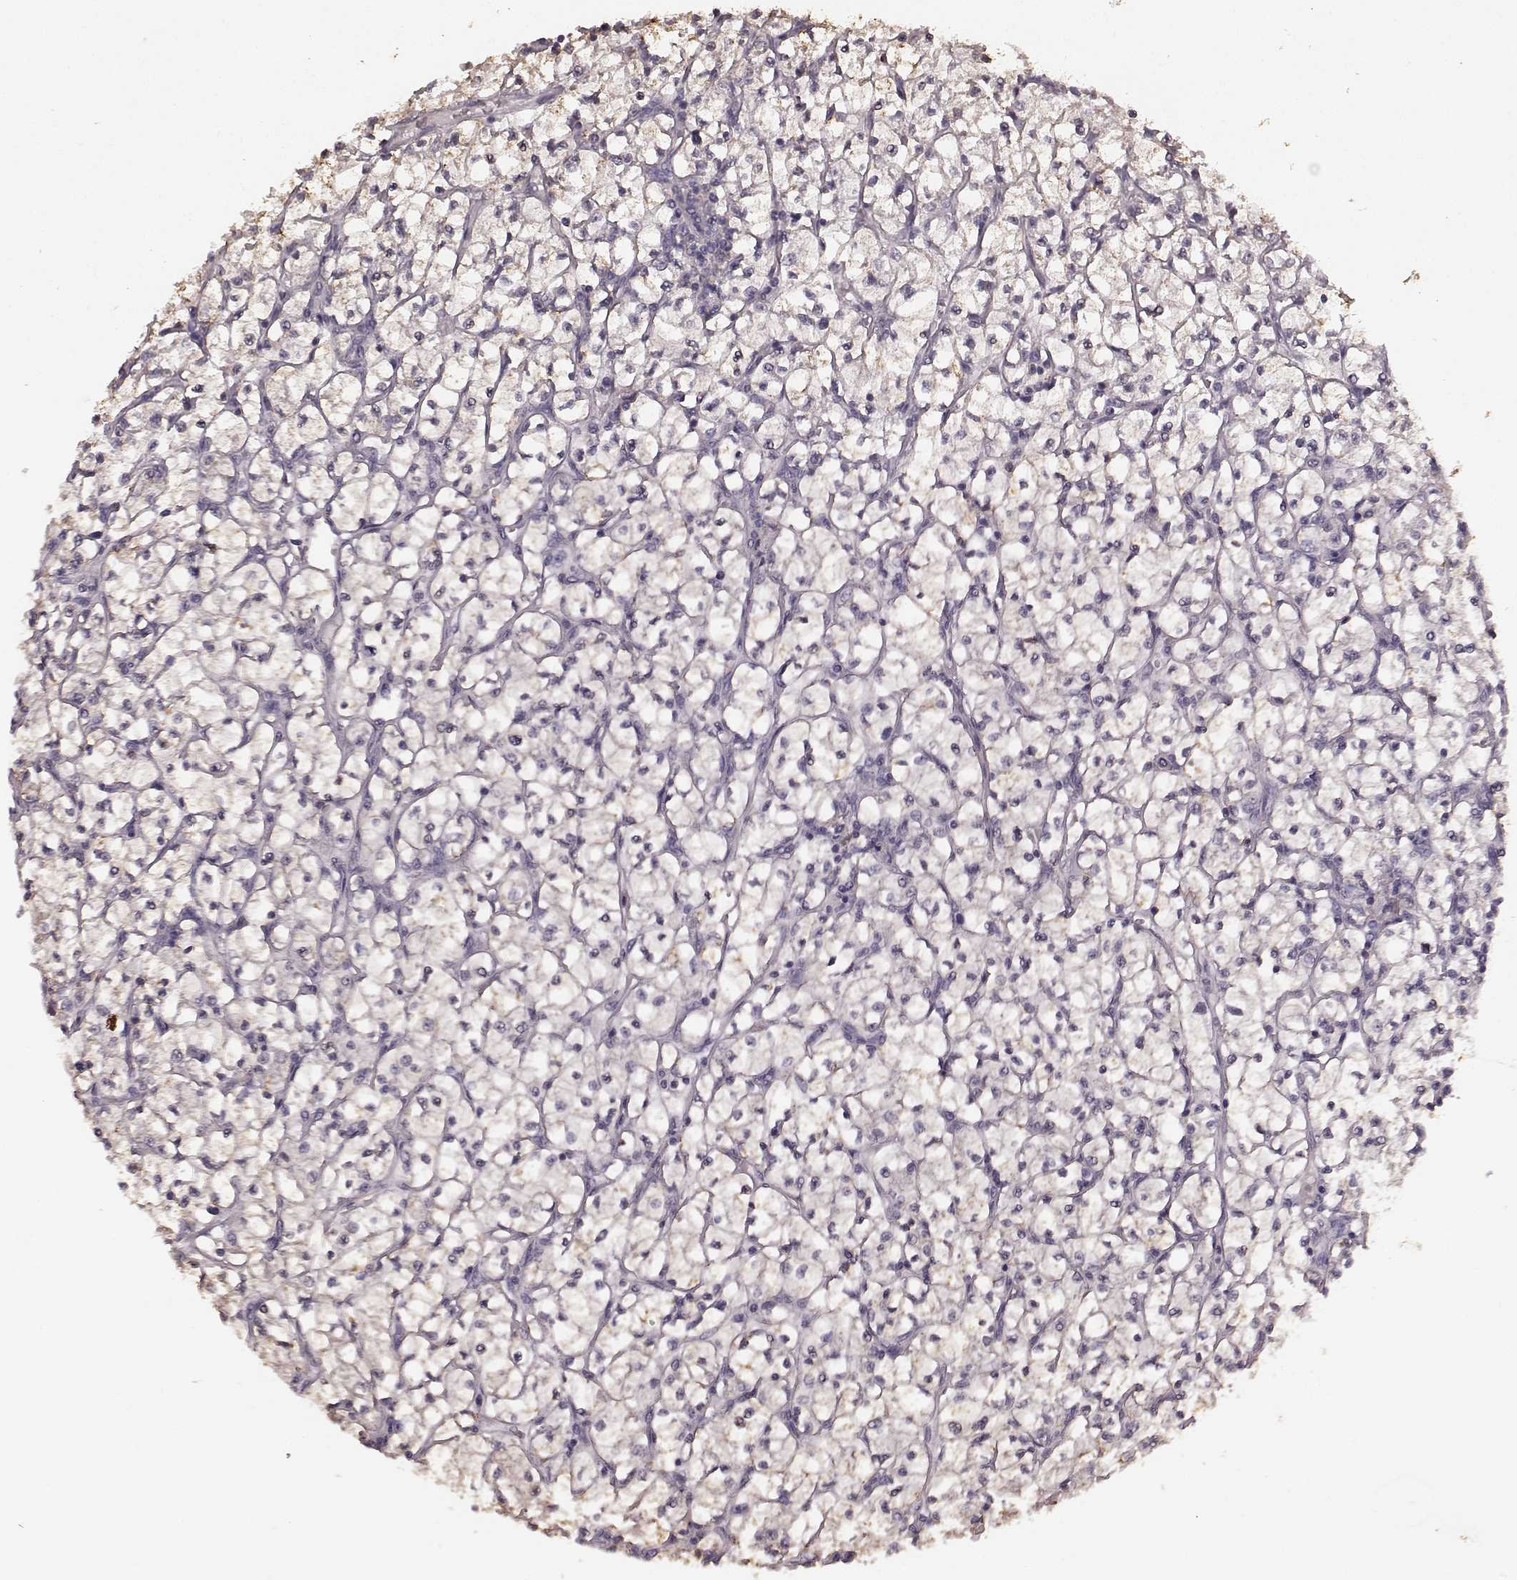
{"staining": {"intensity": "weak", "quantity": ">75%", "location": "cytoplasmic/membranous"}, "tissue": "renal cancer", "cell_type": "Tumor cells", "image_type": "cancer", "snomed": [{"axis": "morphology", "description": "Adenocarcinoma, NOS"}, {"axis": "topography", "description": "Kidney"}], "caption": "Protein staining of renal cancer tissue exhibits weak cytoplasmic/membranous expression in about >75% of tumor cells.", "gene": "PDCD1", "patient": {"sex": "female", "age": 64}}